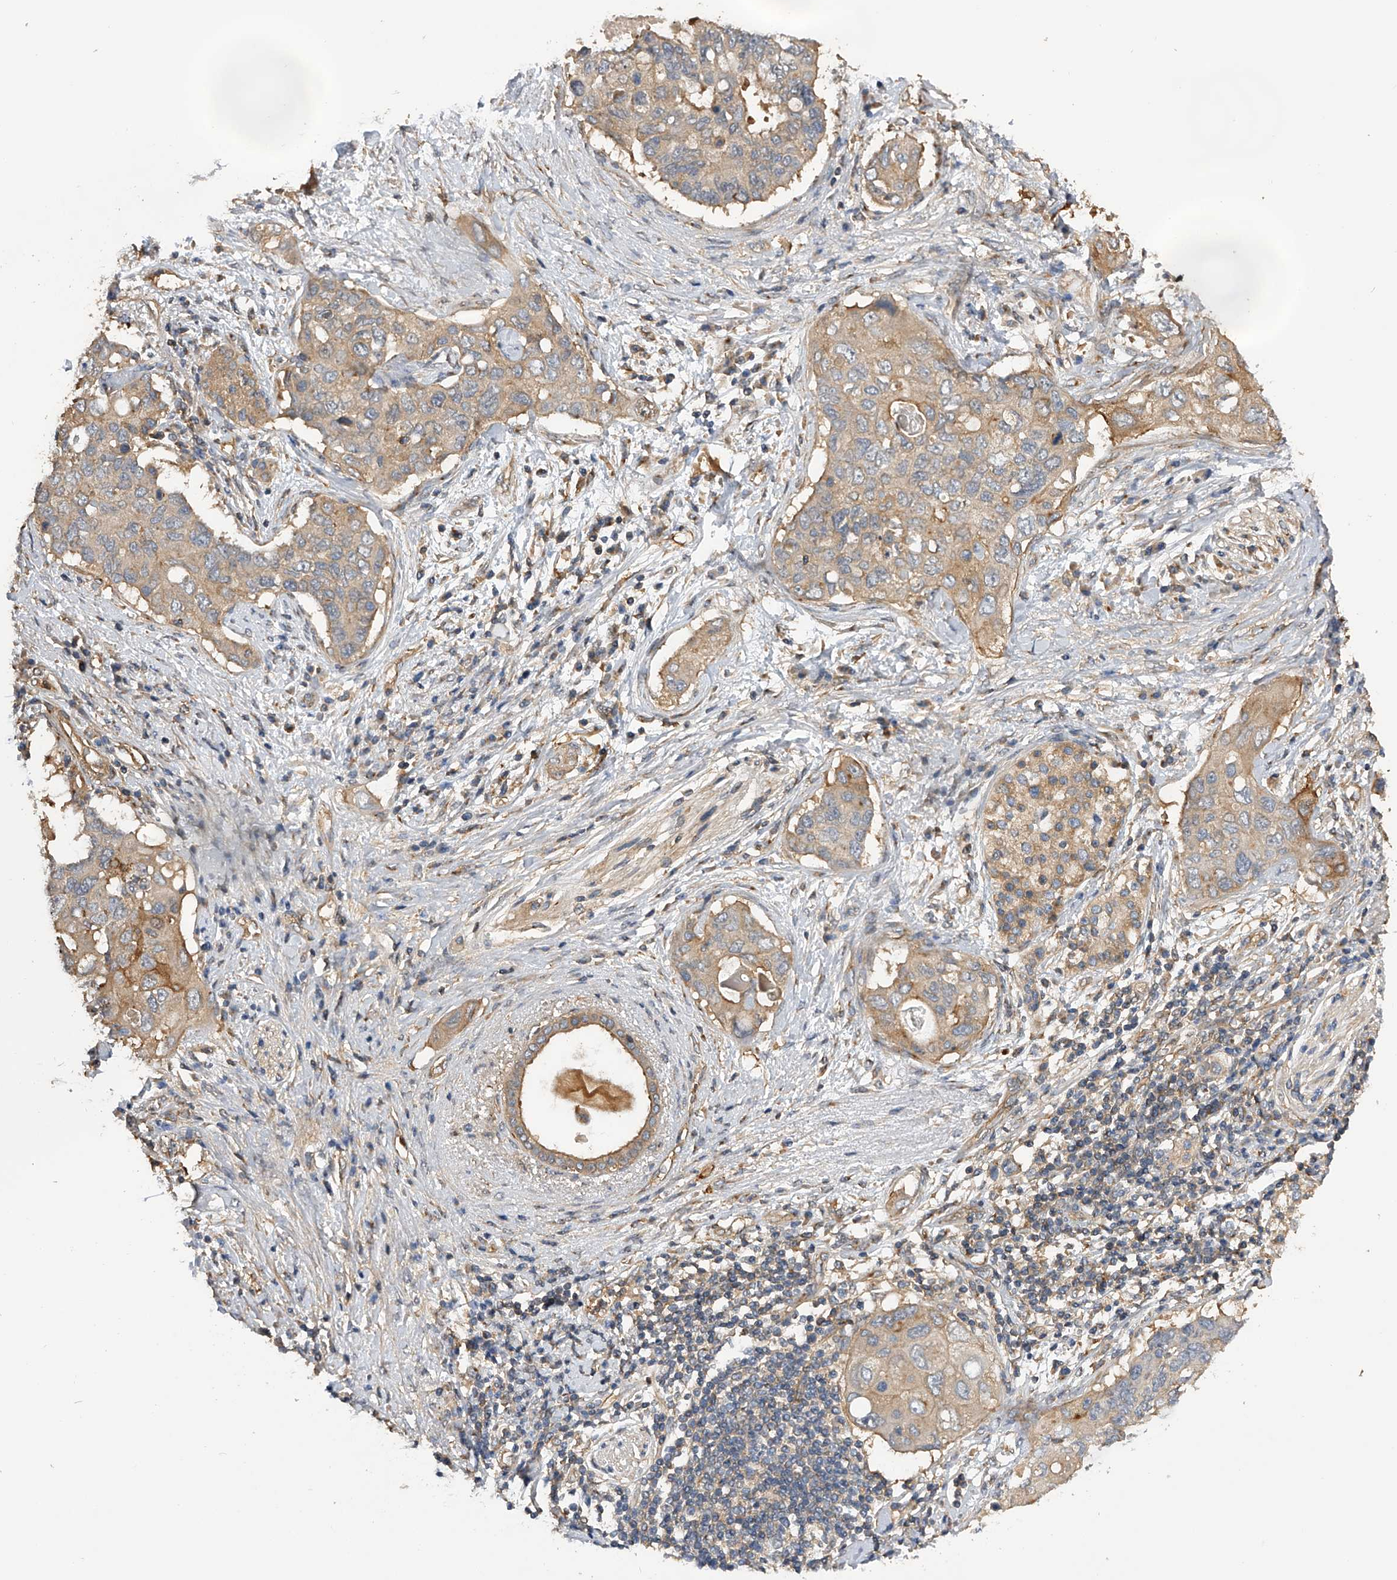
{"staining": {"intensity": "weak", "quantity": ">75%", "location": "cytoplasmic/membranous"}, "tissue": "pancreatic cancer", "cell_type": "Tumor cells", "image_type": "cancer", "snomed": [{"axis": "morphology", "description": "Adenocarcinoma, NOS"}, {"axis": "topography", "description": "Pancreas"}], "caption": "Weak cytoplasmic/membranous expression for a protein is identified in approximately >75% of tumor cells of pancreatic cancer using IHC.", "gene": "PTPRA", "patient": {"sex": "female", "age": 56}}